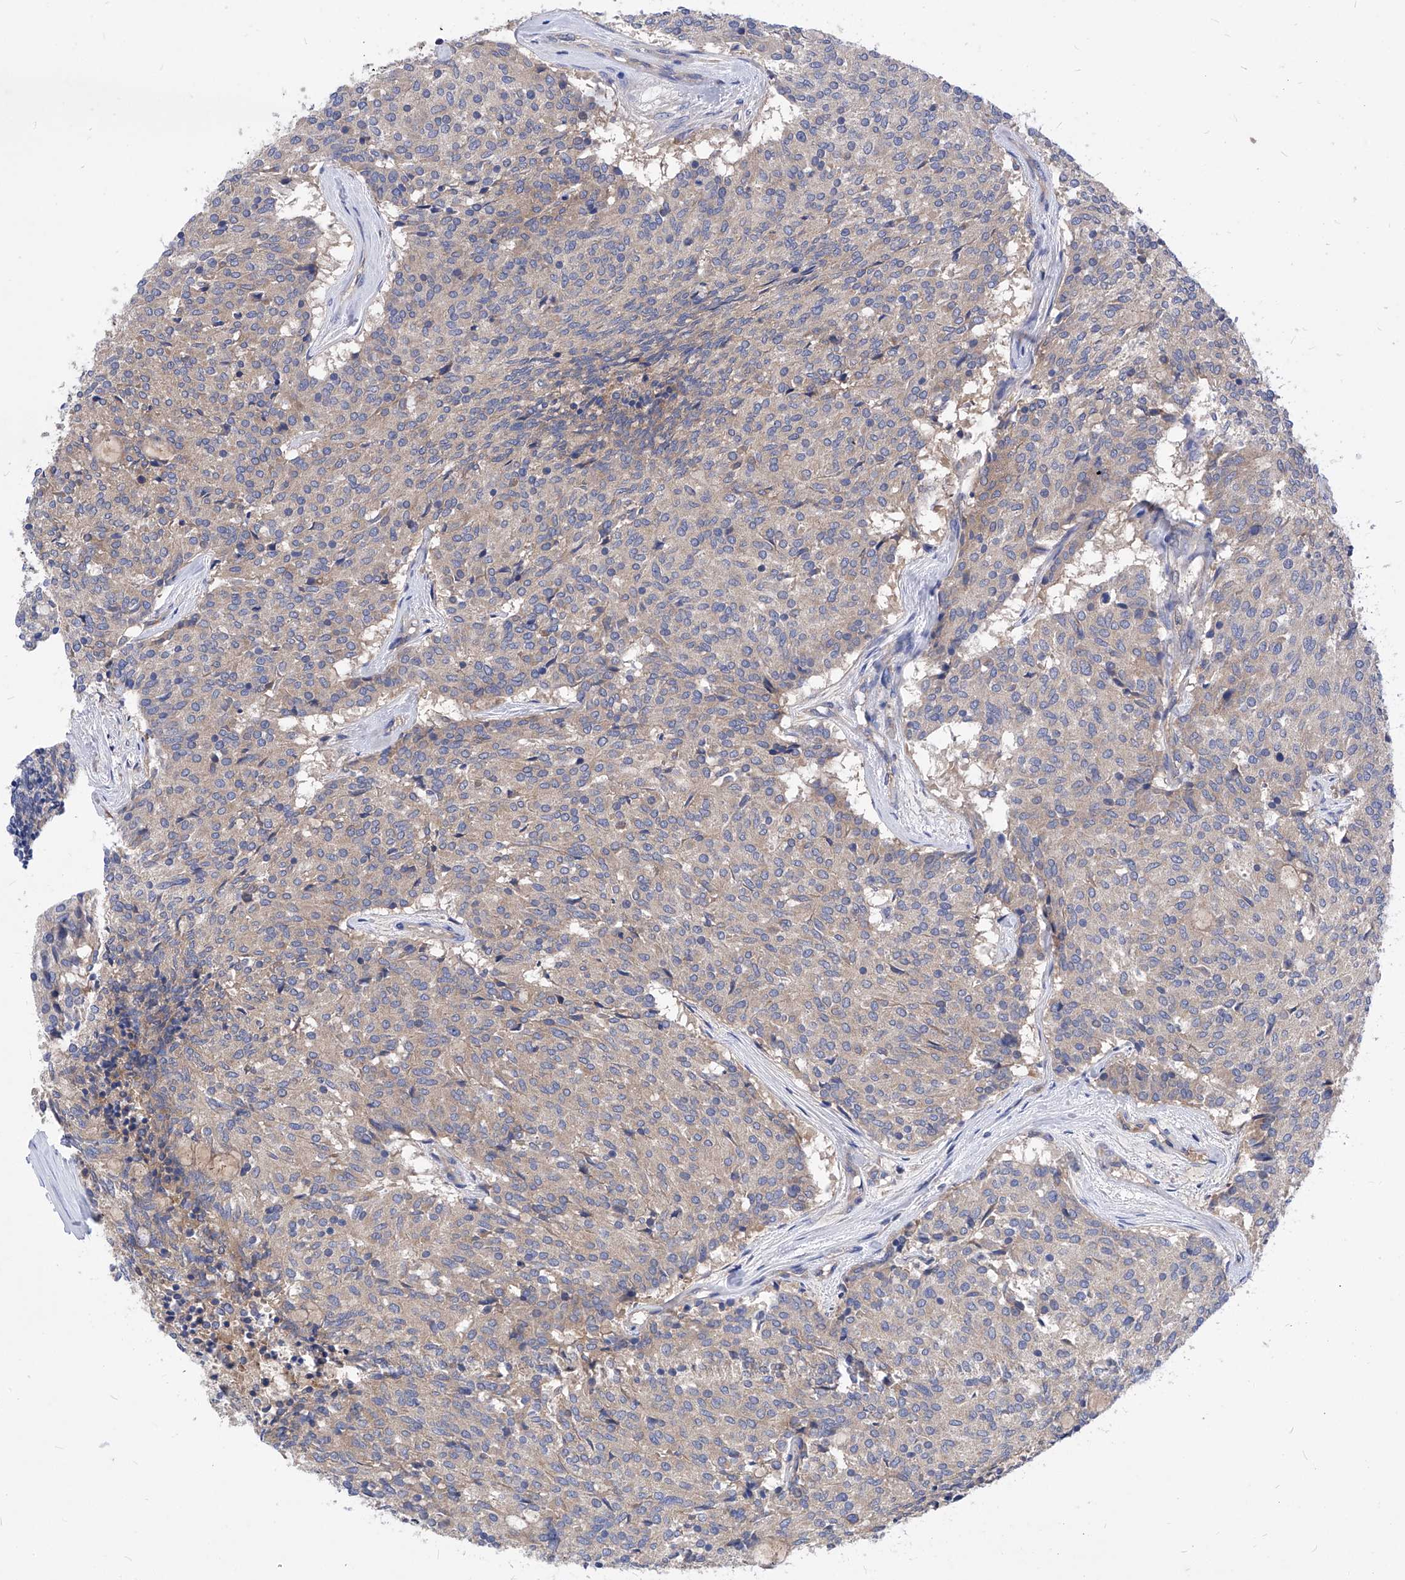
{"staining": {"intensity": "weak", "quantity": "25%-75%", "location": "cytoplasmic/membranous"}, "tissue": "carcinoid", "cell_type": "Tumor cells", "image_type": "cancer", "snomed": [{"axis": "morphology", "description": "Carcinoid, malignant, NOS"}, {"axis": "topography", "description": "Pancreas"}], "caption": "Carcinoid (malignant) stained for a protein shows weak cytoplasmic/membranous positivity in tumor cells.", "gene": "XPNPEP1", "patient": {"sex": "female", "age": 54}}